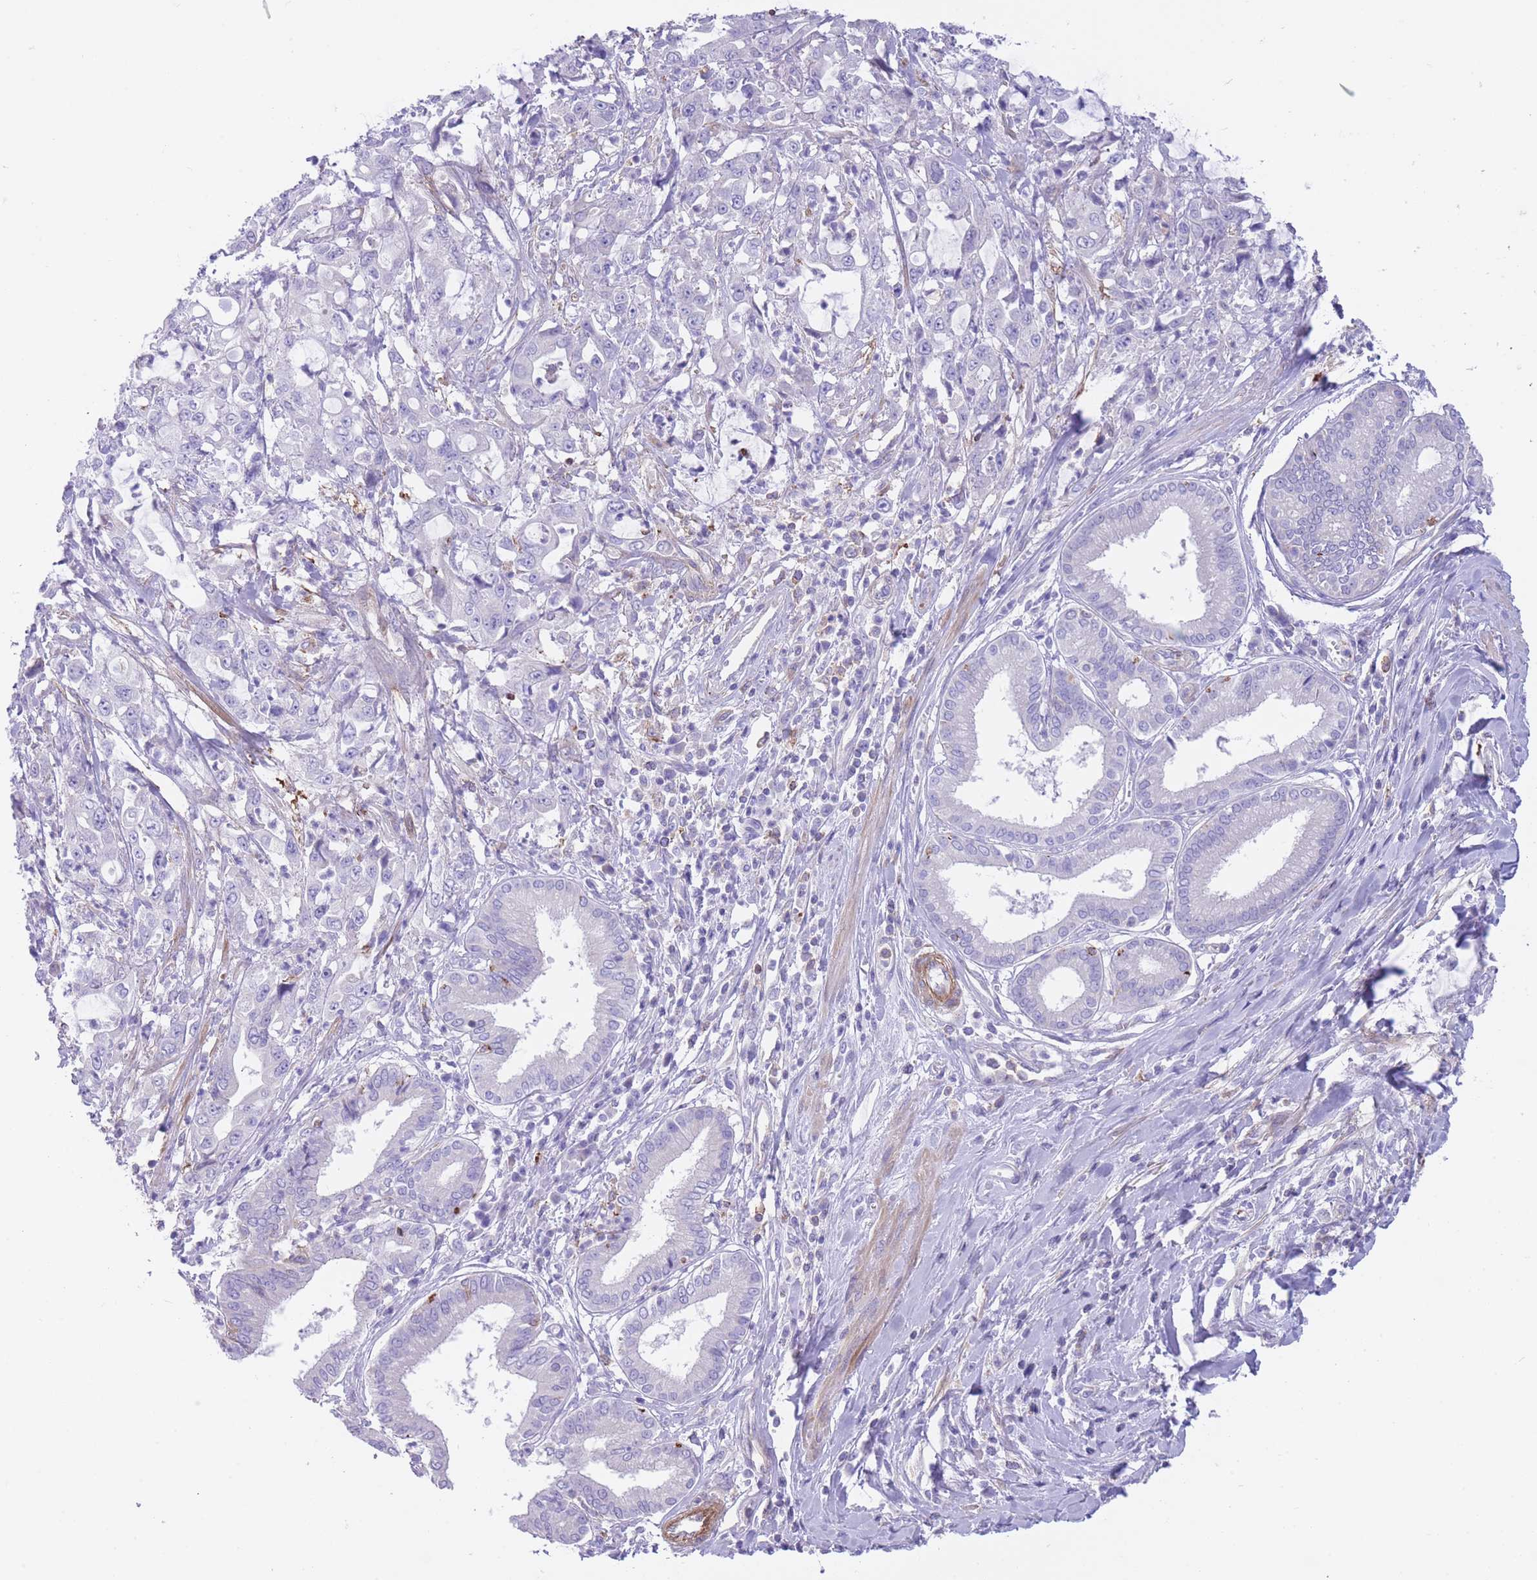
{"staining": {"intensity": "negative", "quantity": "none", "location": "none"}, "tissue": "pancreatic cancer", "cell_type": "Tumor cells", "image_type": "cancer", "snomed": [{"axis": "morphology", "description": "Adenocarcinoma, NOS"}, {"axis": "topography", "description": "Pancreas"}], "caption": "The immunohistochemistry (IHC) photomicrograph has no significant expression in tumor cells of pancreatic cancer tissue.", "gene": "LDB3", "patient": {"sex": "female", "age": 61}}